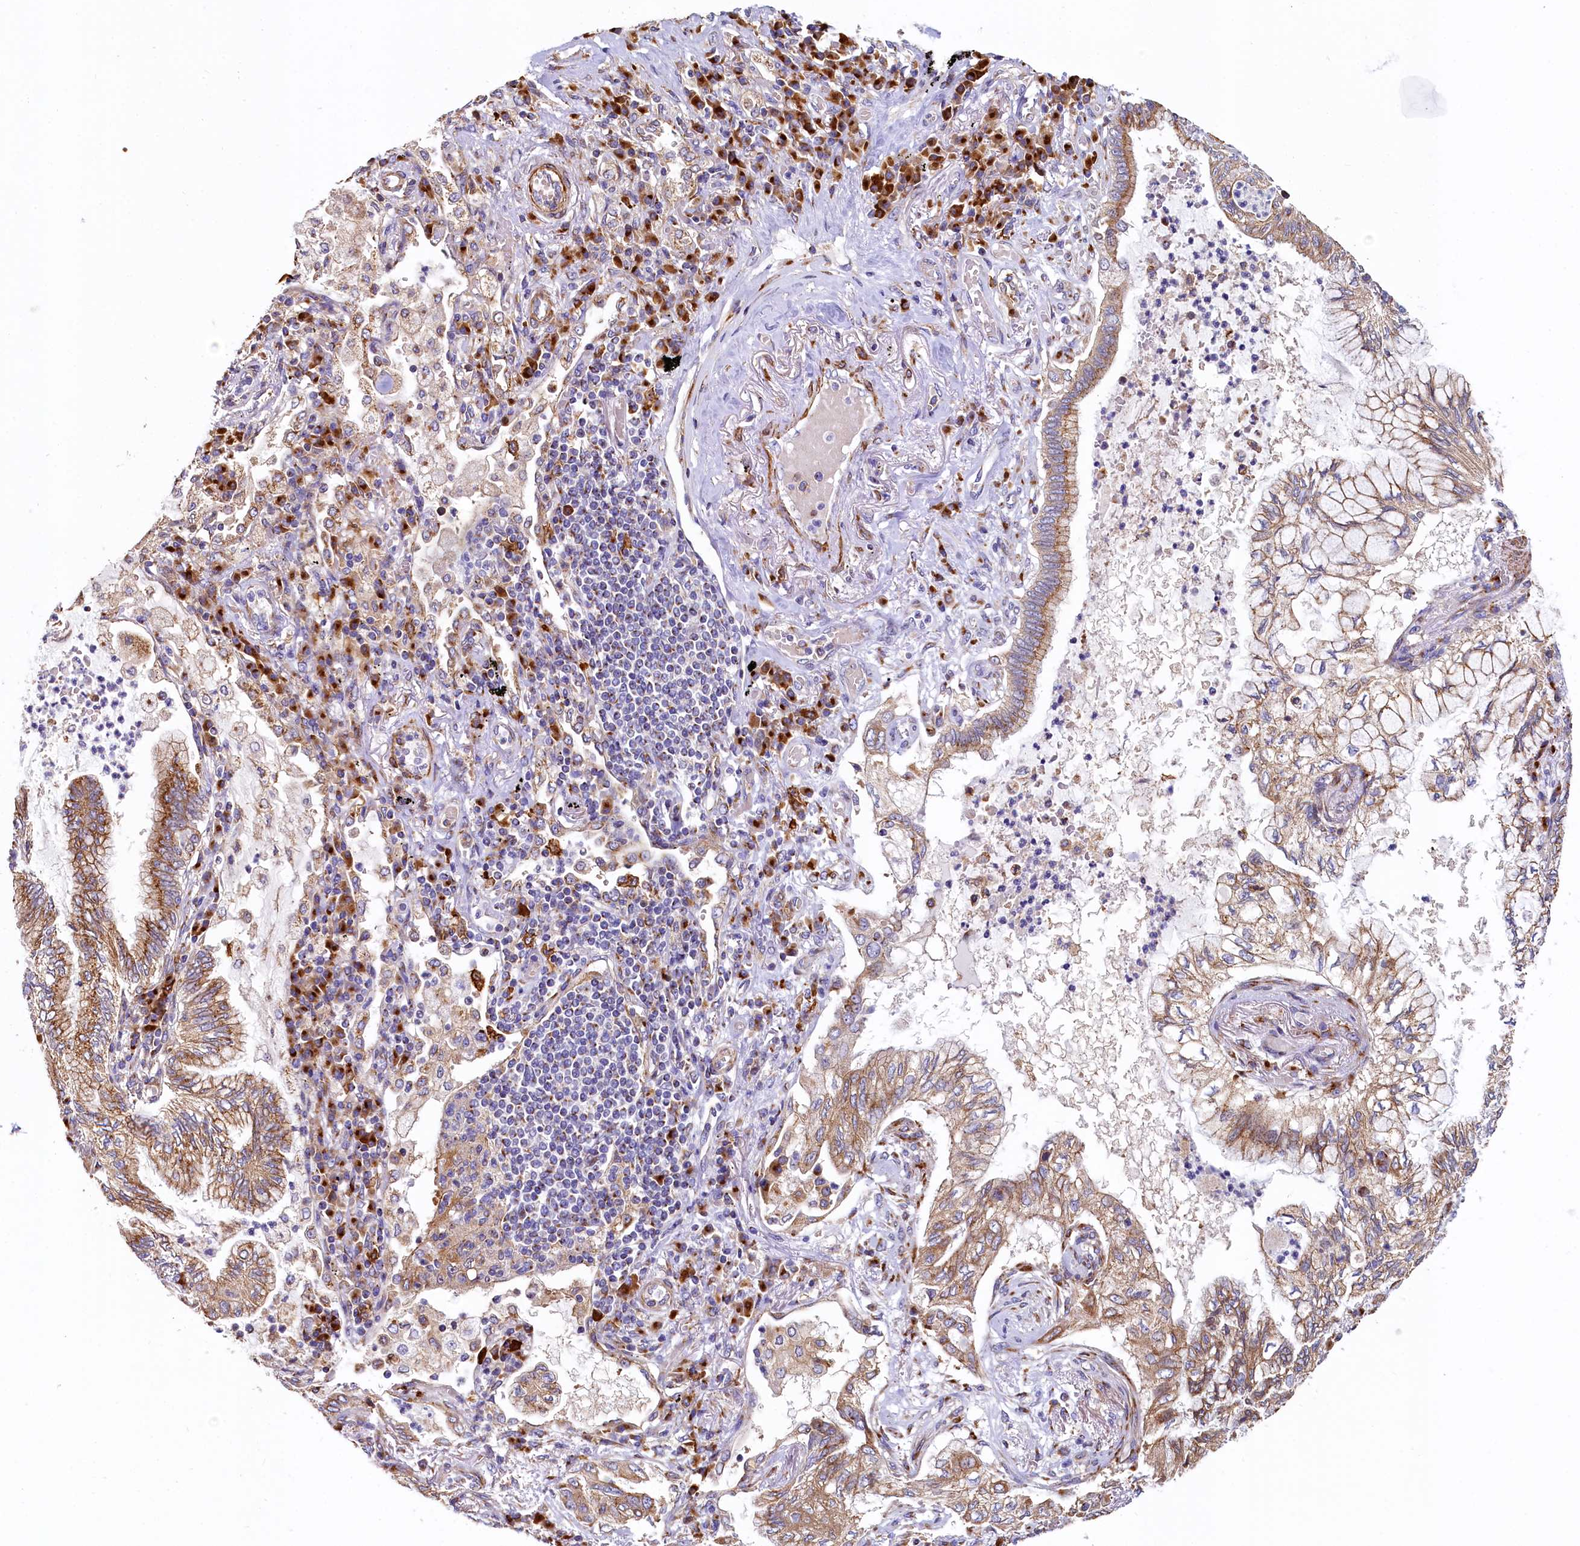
{"staining": {"intensity": "moderate", "quantity": ">75%", "location": "cytoplasmic/membranous"}, "tissue": "bronchus", "cell_type": "Respiratory epithelial cells", "image_type": "normal", "snomed": [{"axis": "morphology", "description": "Normal tissue, NOS"}, {"axis": "morphology", "description": "Adenocarcinoma, NOS"}, {"axis": "topography", "description": "Bronchus"}, {"axis": "topography", "description": "Lung"}], "caption": "Normal bronchus was stained to show a protein in brown. There is medium levels of moderate cytoplasmic/membranous staining in approximately >75% of respiratory epithelial cells.", "gene": "BET1L", "patient": {"sex": "female", "age": 70}}